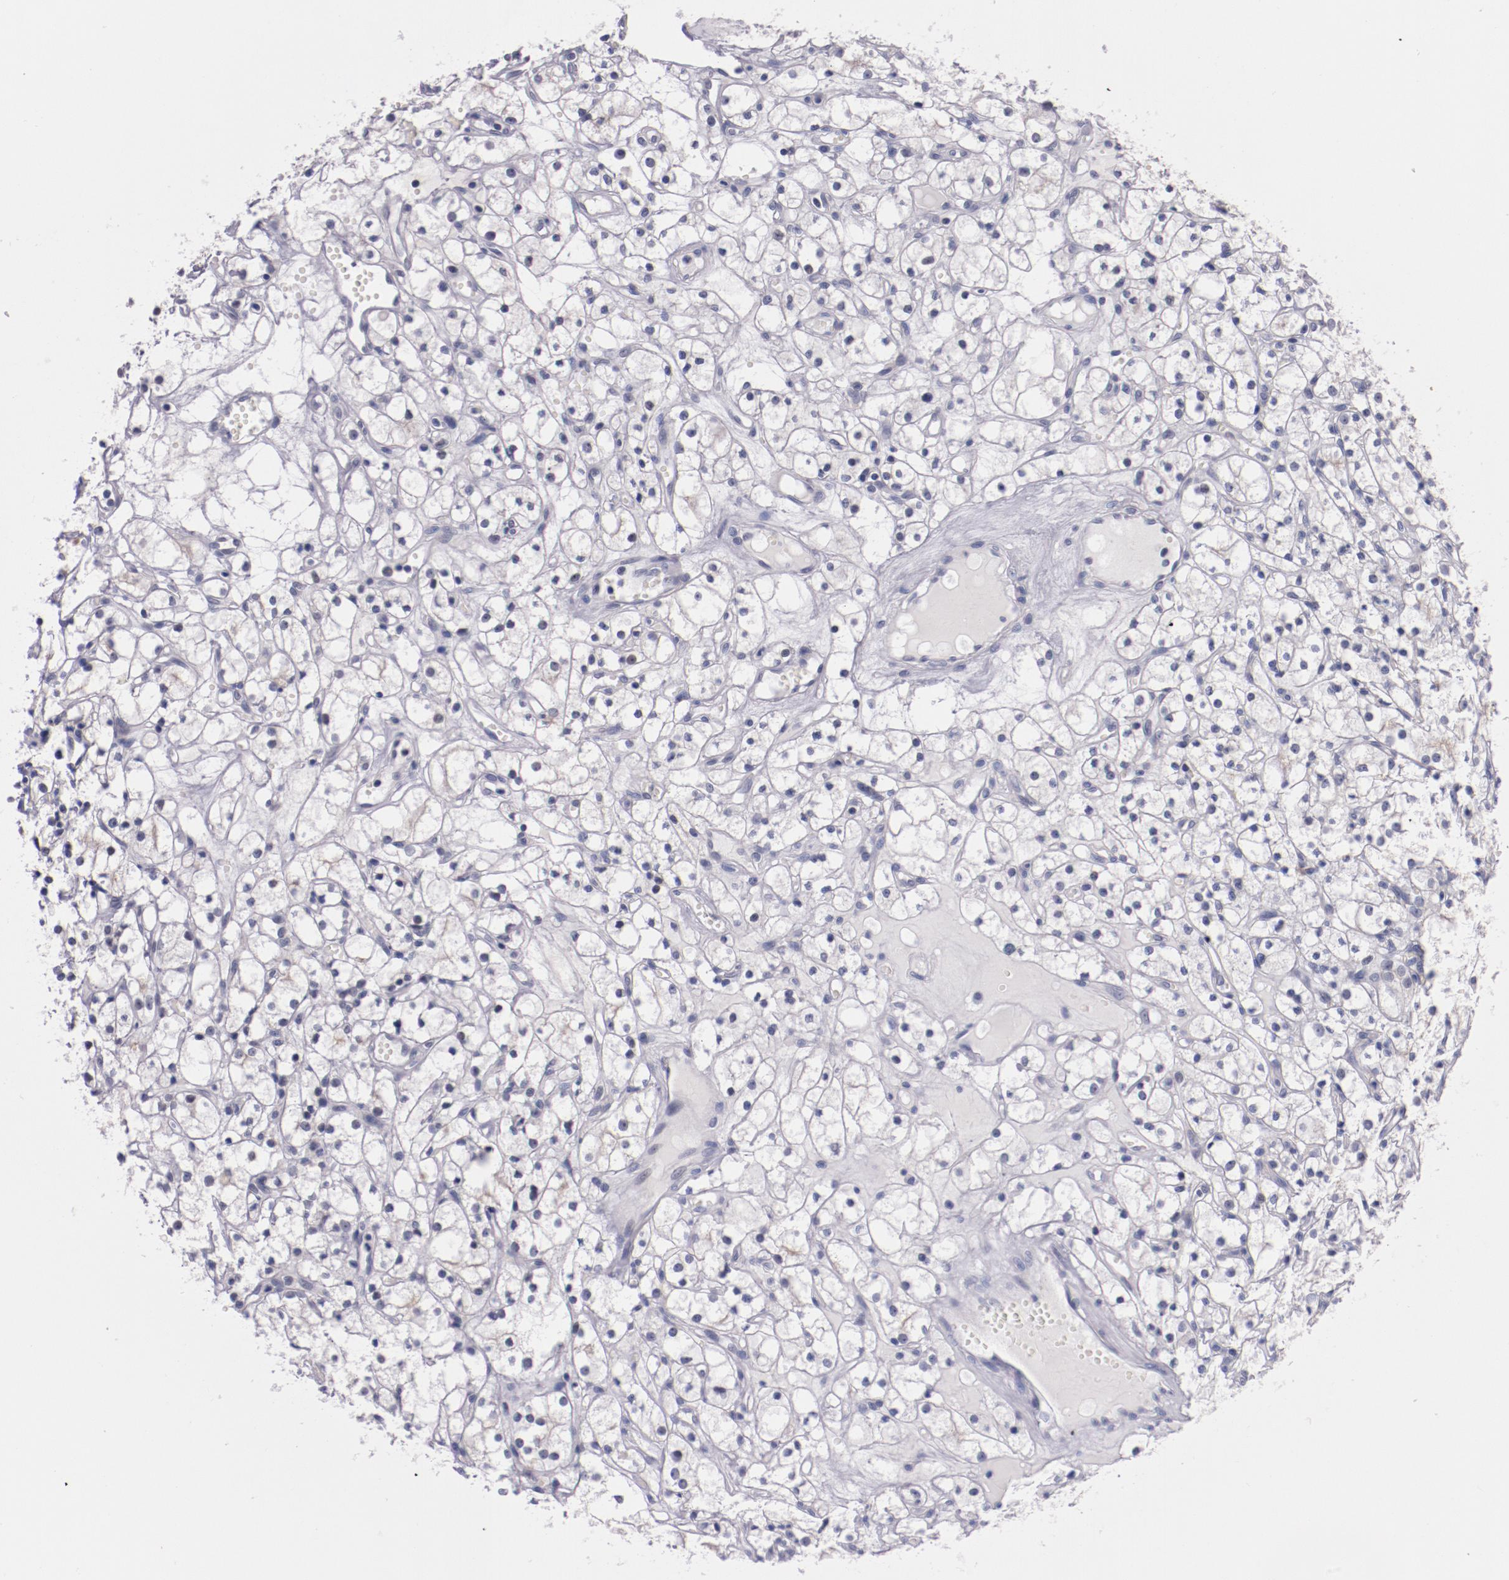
{"staining": {"intensity": "negative", "quantity": "none", "location": "none"}, "tissue": "renal cancer", "cell_type": "Tumor cells", "image_type": "cancer", "snomed": [{"axis": "morphology", "description": "Adenocarcinoma, NOS"}, {"axis": "topography", "description": "Kidney"}], "caption": "Immunohistochemical staining of adenocarcinoma (renal) reveals no significant expression in tumor cells.", "gene": "SYP", "patient": {"sex": "male", "age": 61}}